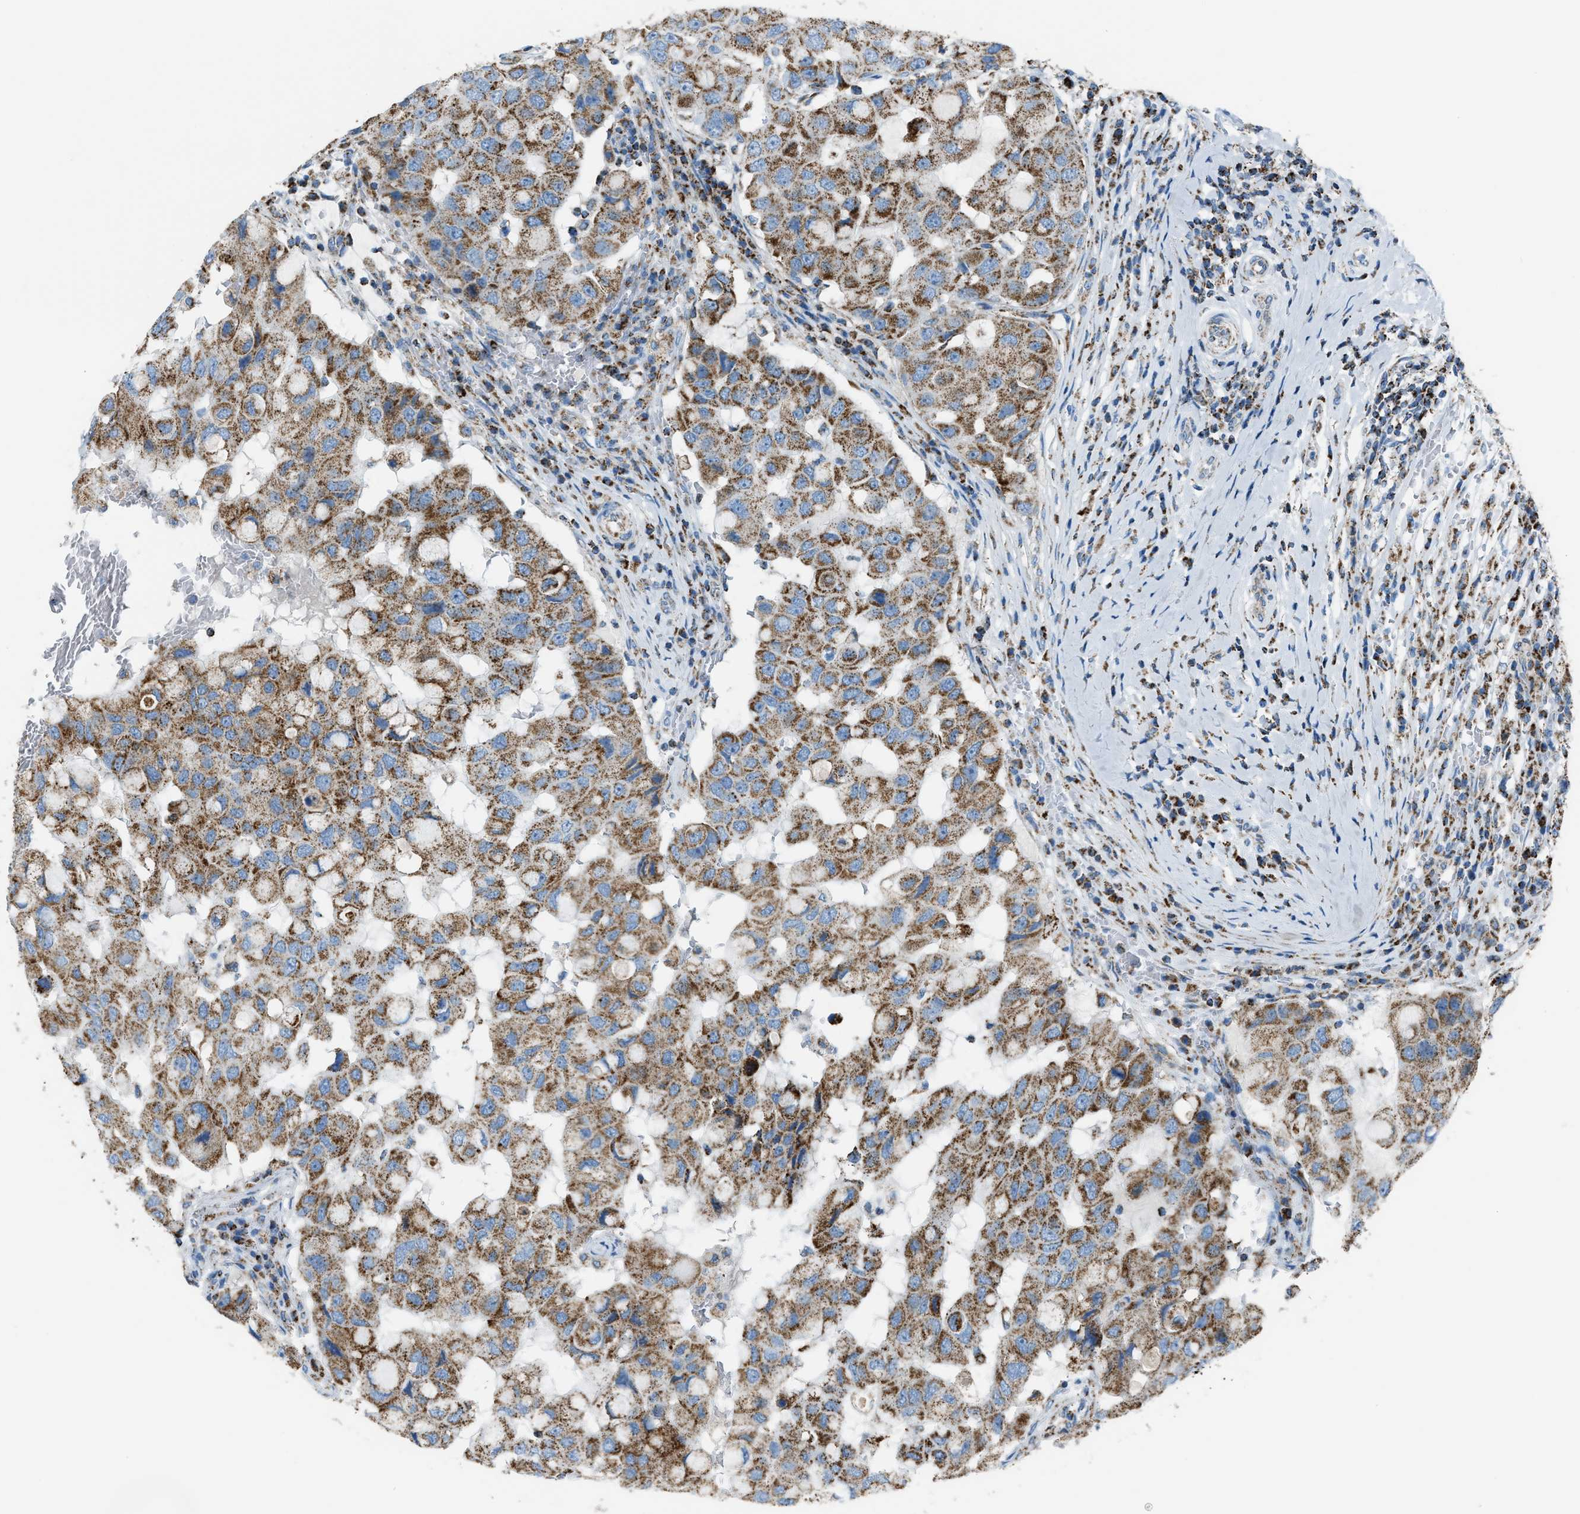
{"staining": {"intensity": "moderate", "quantity": ">75%", "location": "cytoplasmic/membranous"}, "tissue": "breast cancer", "cell_type": "Tumor cells", "image_type": "cancer", "snomed": [{"axis": "morphology", "description": "Duct carcinoma"}, {"axis": "topography", "description": "Breast"}], "caption": "Immunohistochemical staining of human infiltrating ductal carcinoma (breast) displays moderate cytoplasmic/membranous protein staining in approximately >75% of tumor cells.", "gene": "MDH2", "patient": {"sex": "female", "age": 27}}